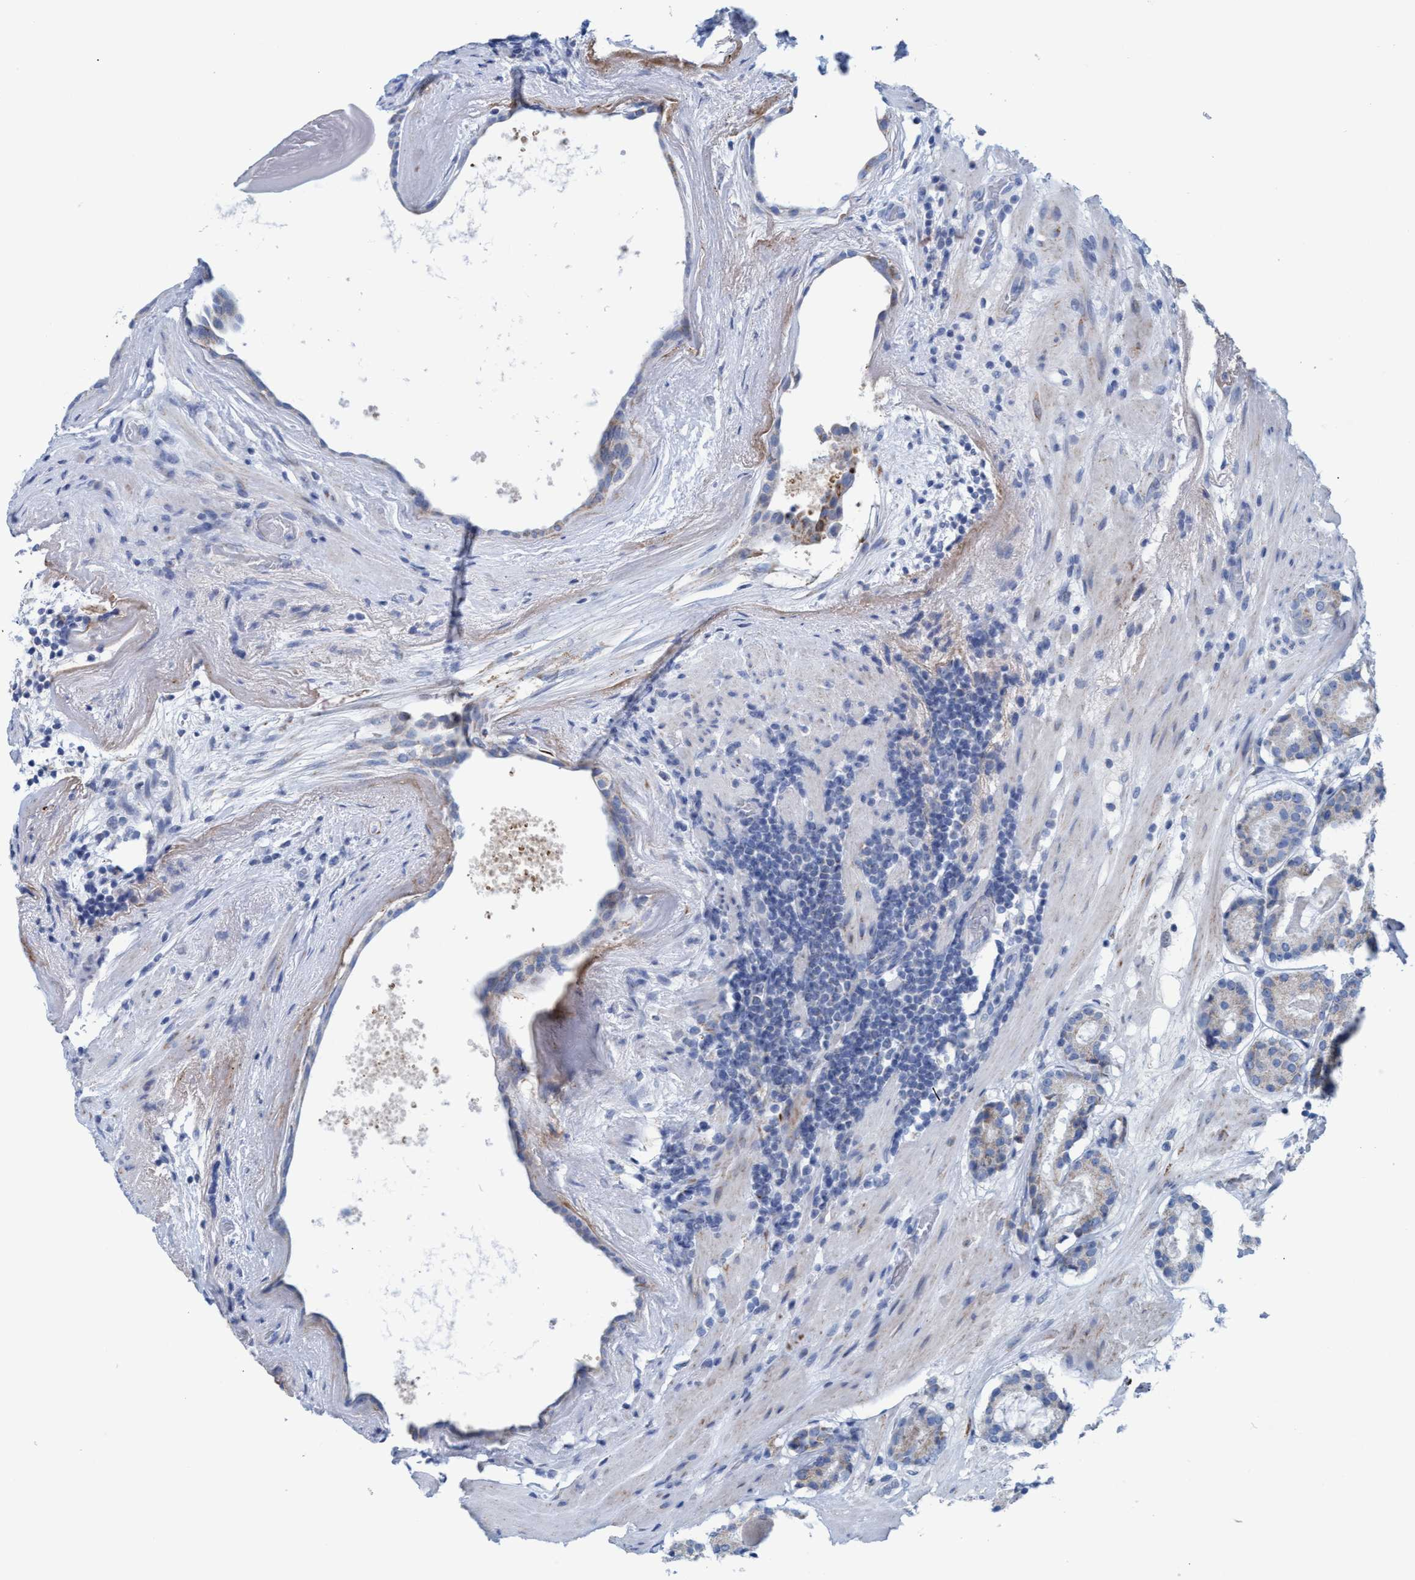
{"staining": {"intensity": "moderate", "quantity": "25%-75%", "location": "cytoplasmic/membranous"}, "tissue": "prostate cancer", "cell_type": "Tumor cells", "image_type": "cancer", "snomed": [{"axis": "morphology", "description": "Adenocarcinoma, Low grade"}, {"axis": "topography", "description": "Prostate"}], "caption": "Low-grade adenocarcinoma (prostate) tissue displays moderate cytoplasmic/membranous expression in about 25%-75% of tumor cells", "gene": "GGA3", "patient": {"sex": "male", "age": 69}}